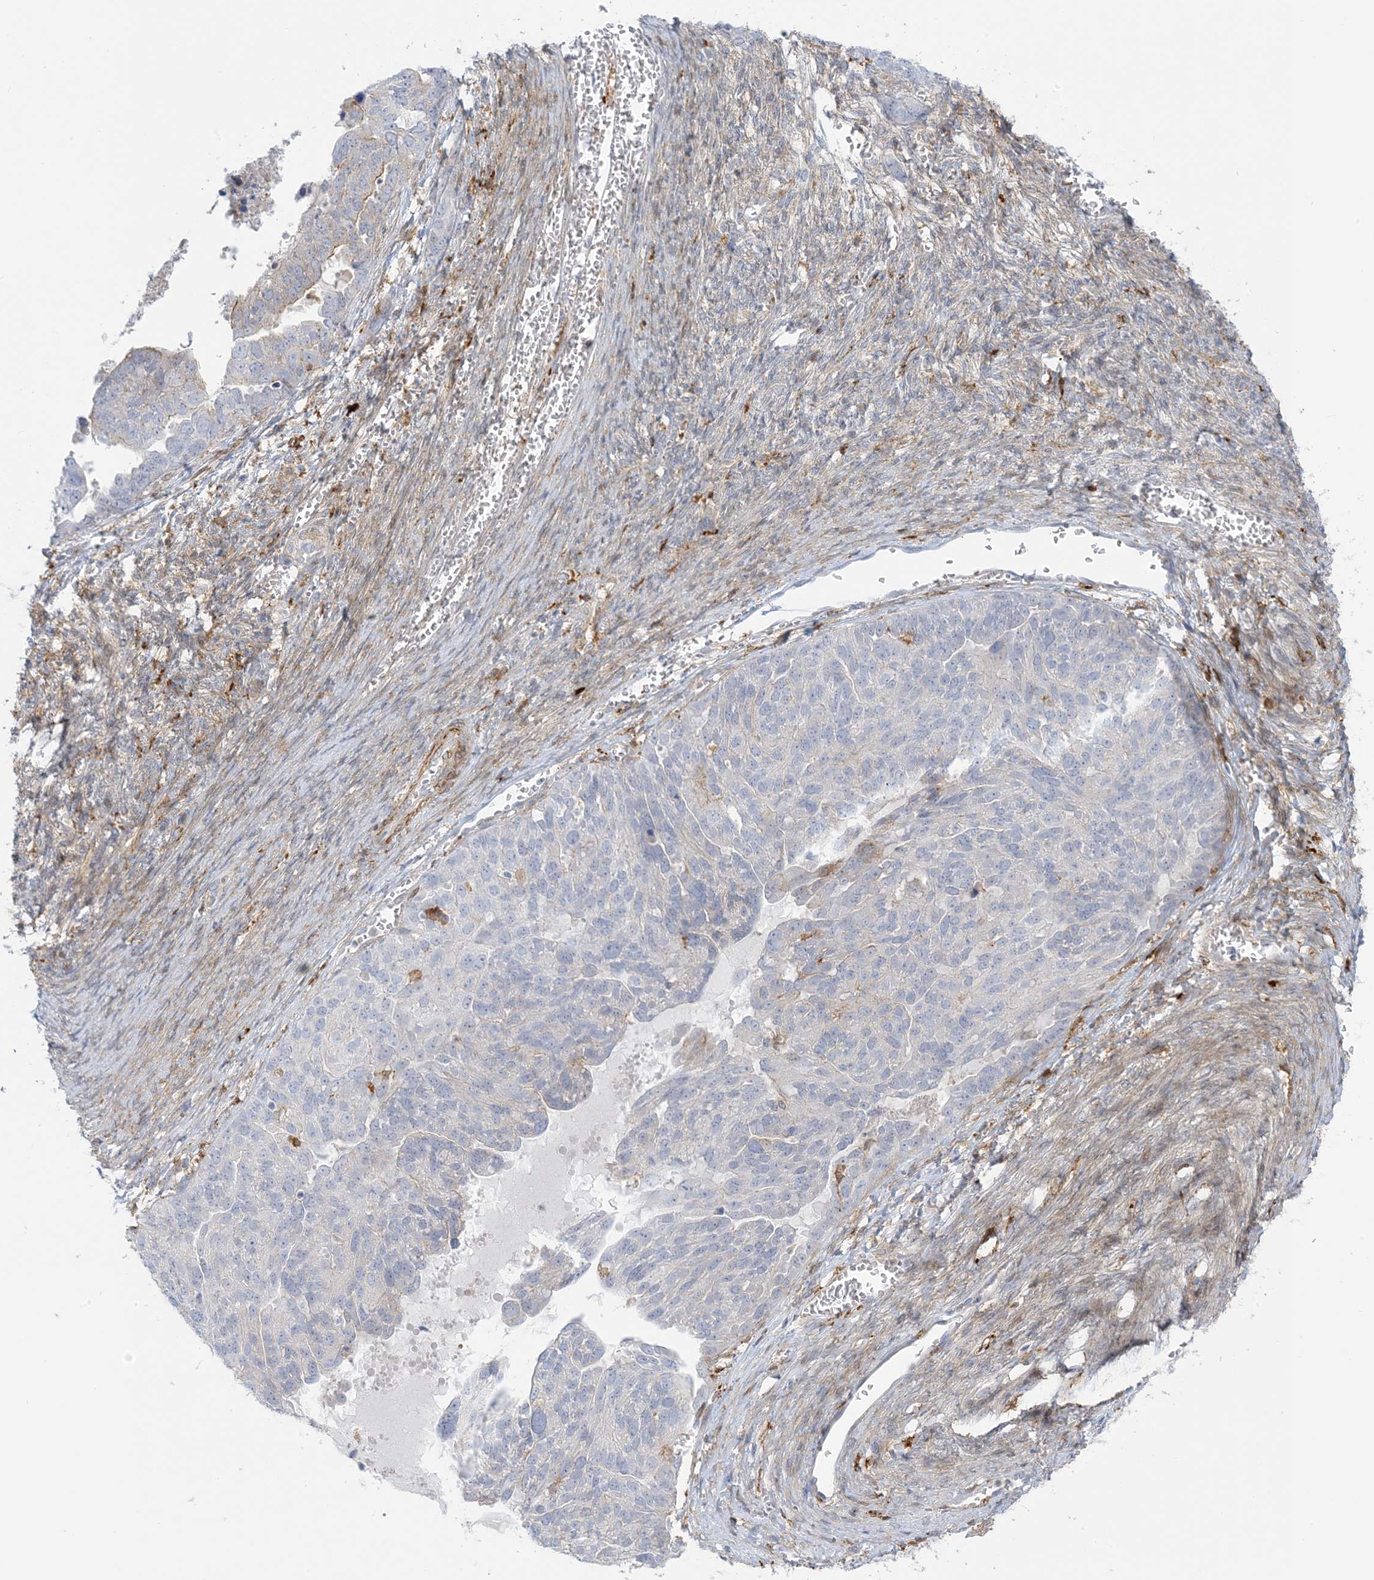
{"staining": {"intensity": "weak", "quantity": "<25%", "location": "cytoplasmic/membranous"}, "tissue": "ovarian cancer", "cell_type": "Tumor cells", "image_type": "cancer", "snomed": [{"axis": "morphology", "description": "Cystadenocarcinoma, serous, NOS"}, {"axis": "topography", "description": "Ovary"}], "caption": "Micrograph shows no protein staining in tumor cells of ovarian serous cystadenocarcinoma tissue.", "gene": "ICMT", "patient": {"sex": "female", "age": 44}}